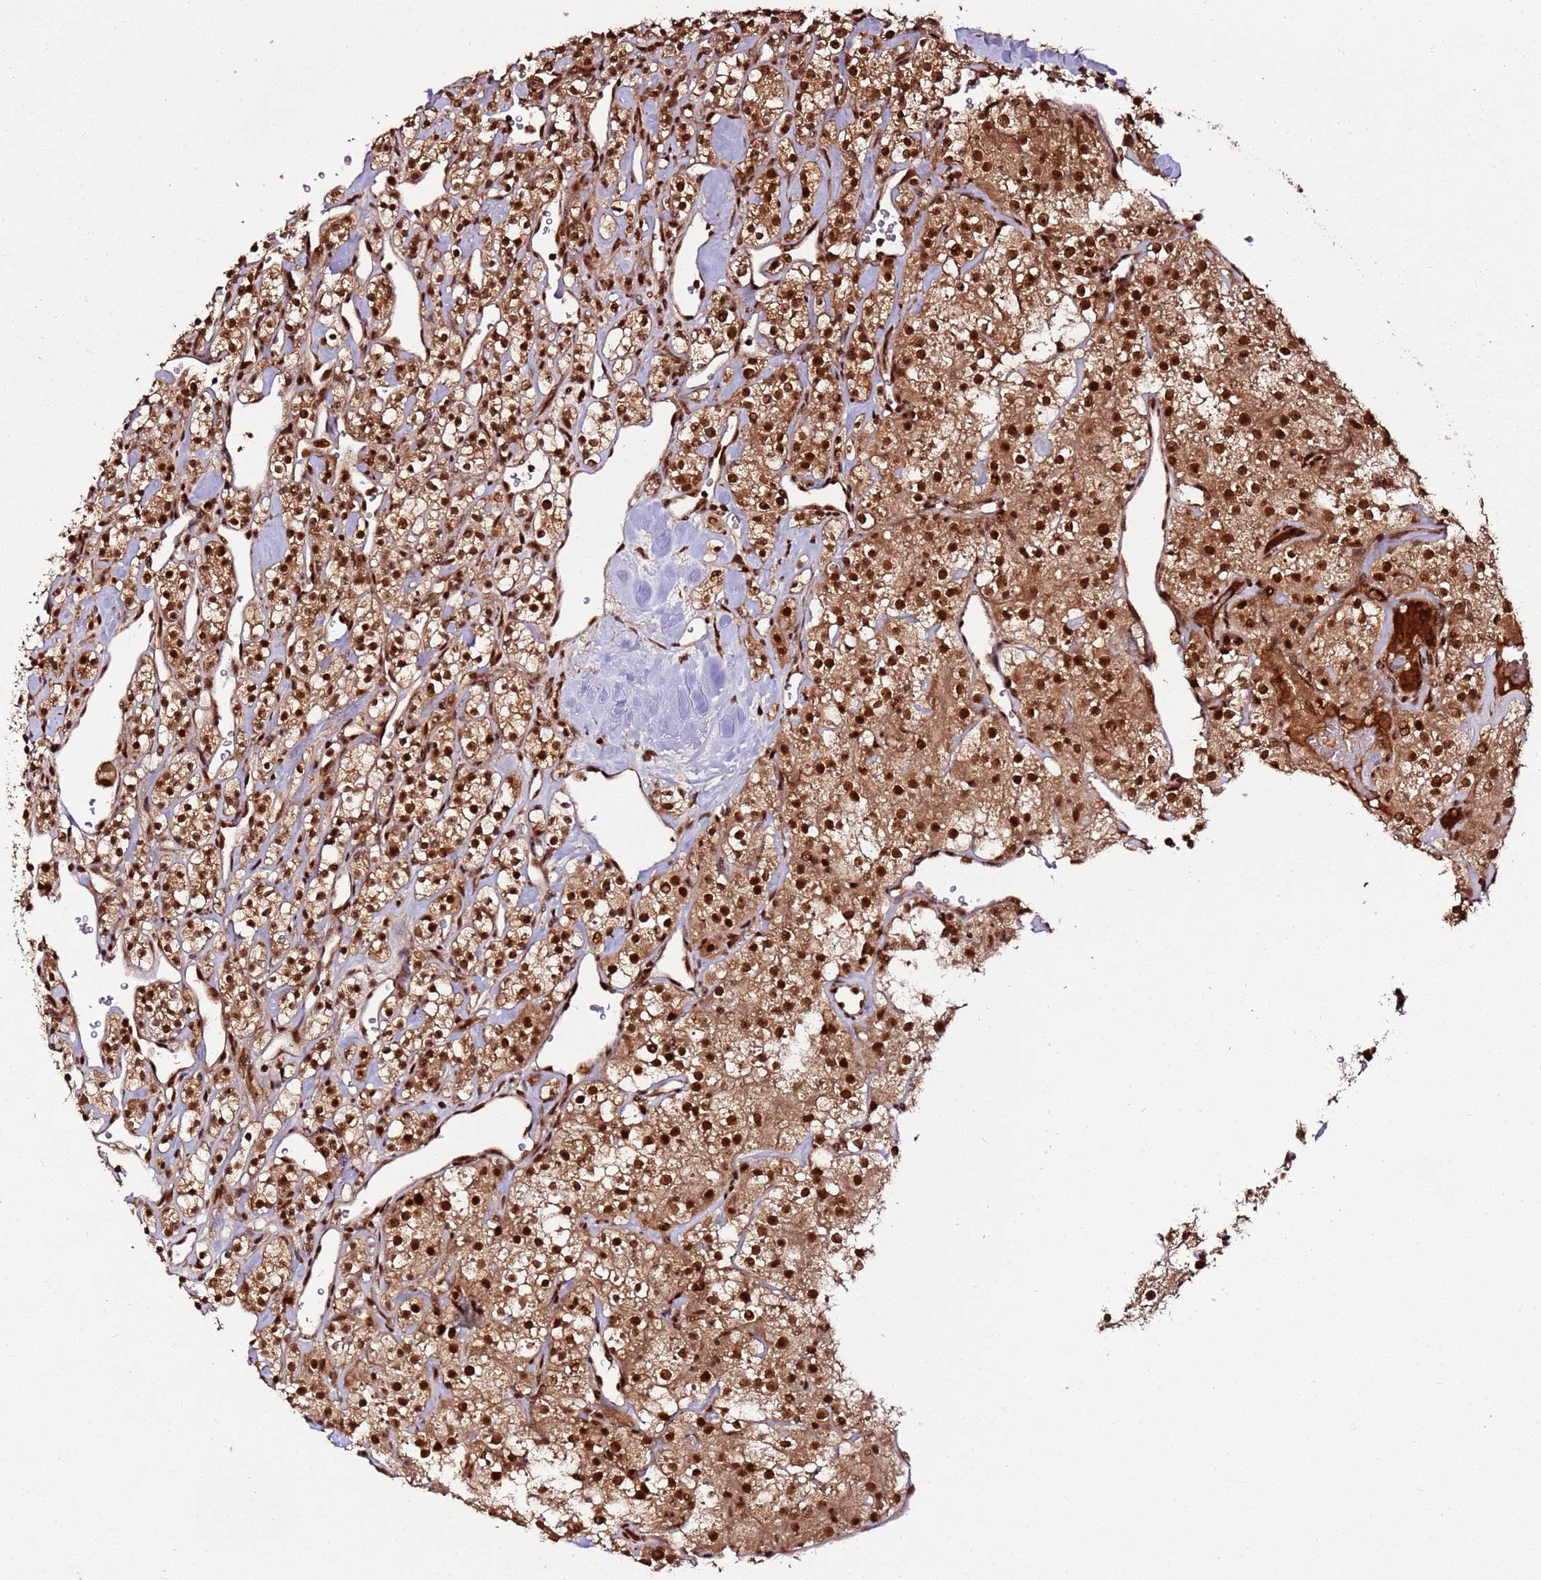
{"staining": {"intensity": "strong", "quantity": ">75%", "location": "cytoplasmic/membranous,nuclear"}, "tissue": "renal cancer", "cell_type": "Tumor cells", "image_type": "cancer", "snomed": [{"axis": "morphology", "description": "Adenocarcinoma, NOS"}, {"axis": "topography", "description": "Kidney"}], "caption": "There is high levels of strong cytoplasmic/membranous and nuclear expression in tumor cells of renal adenocarcinoma, as demonstrated by immunohistochemical staining (brown color).", "gene": "XRN2", "patient": {"sex": "male", "age": 77}}